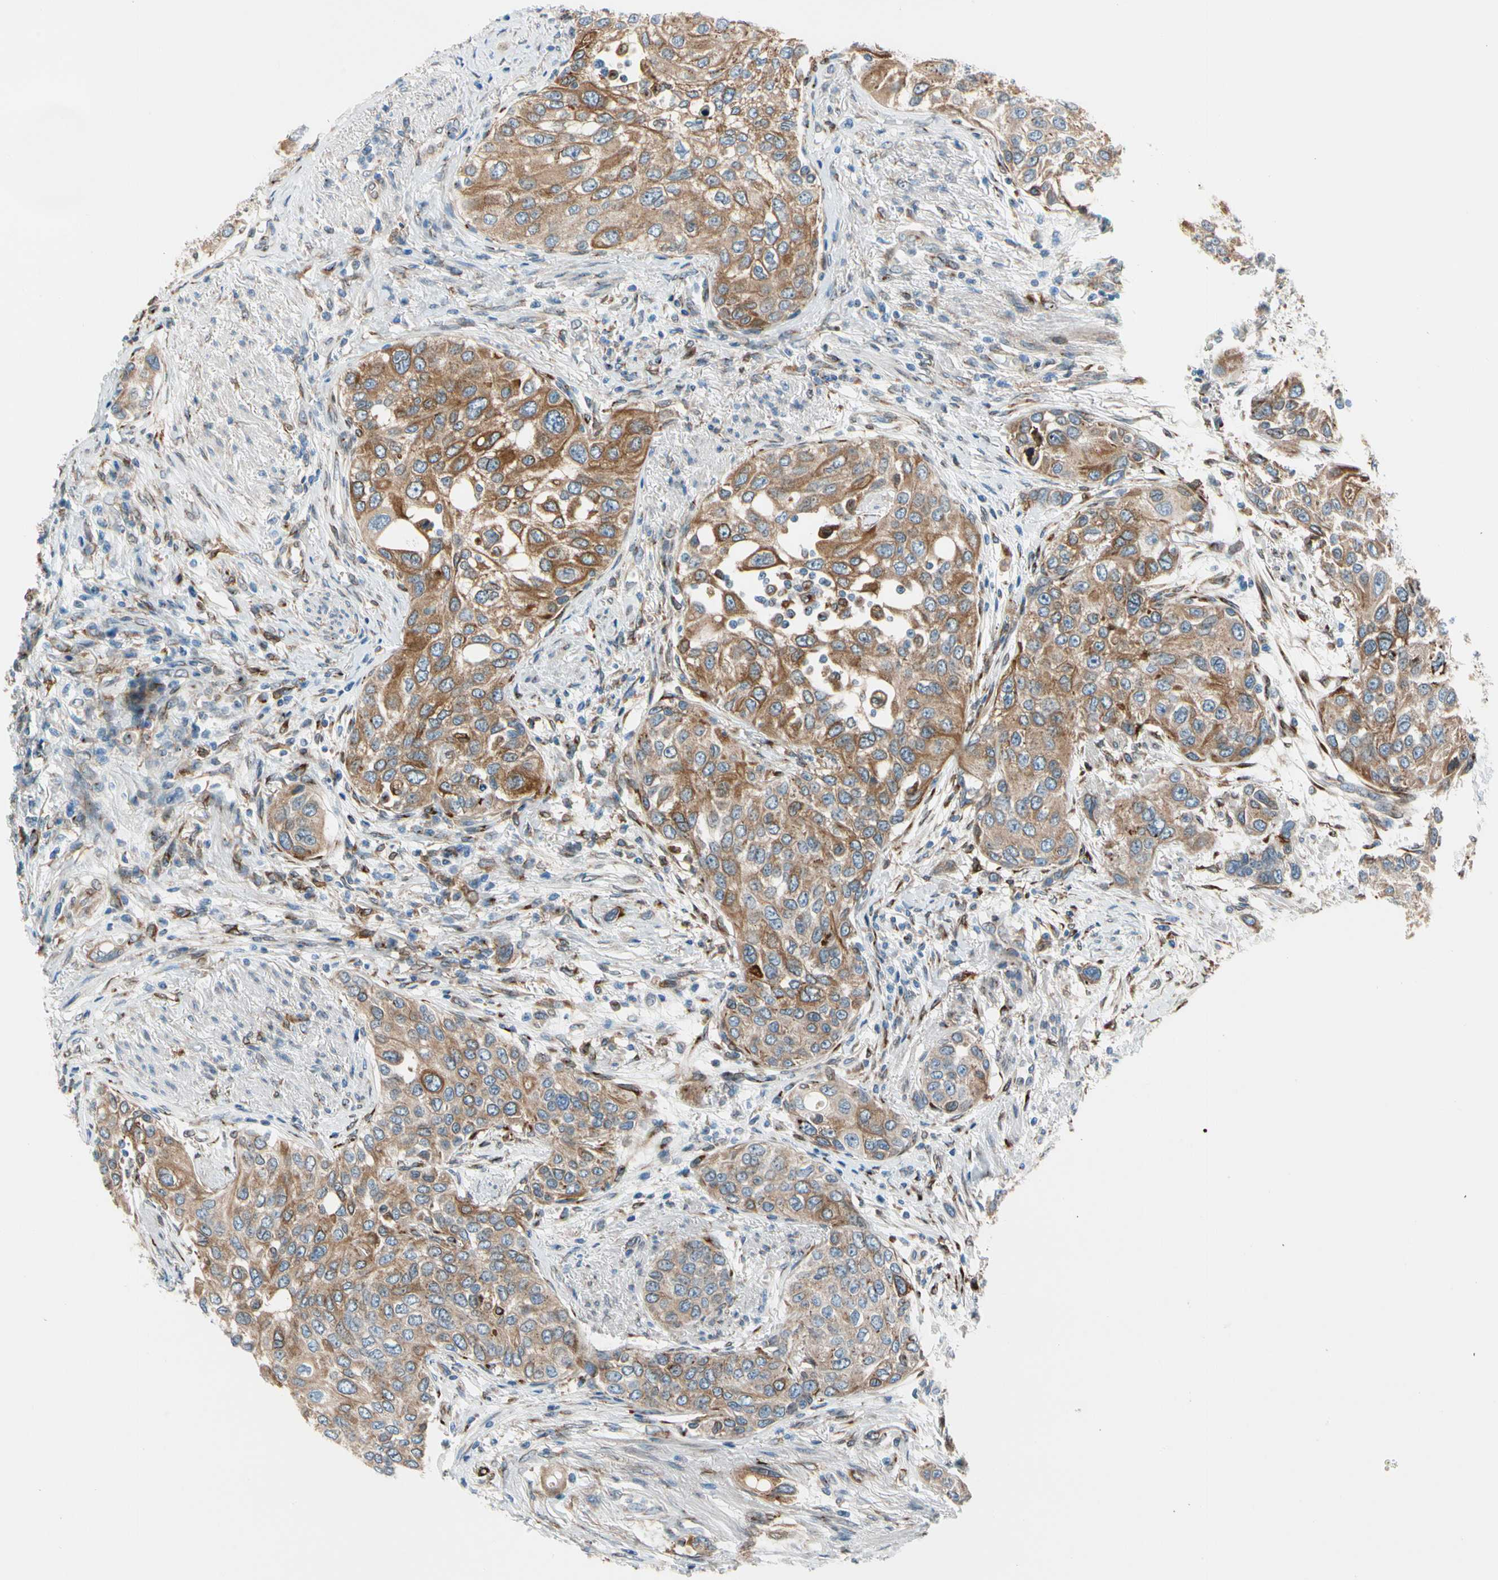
{"staining": {"intensity": "moderate", "quantity": ">75%", "location": "cytoplasmic/membranous"}, "tissue": "urothelial cancer", "cell_type": "Tumor cells", "image_type": "cancer", "snomed": [{"axis": "morphology", "description": "Urothelial carcinoma, High grade"}, {"axis": "topography", "description": "Urinary bladder"}], "caption": "Immunohistochemical staining of urothelial carcinoma (high-grade) reveals medium levels of moderate cytoplasmic/membranous protein expression in approximately >75% of tumor cells.", "gene": "NUCB1", "patient": {"sex": "female", "age": 56}}